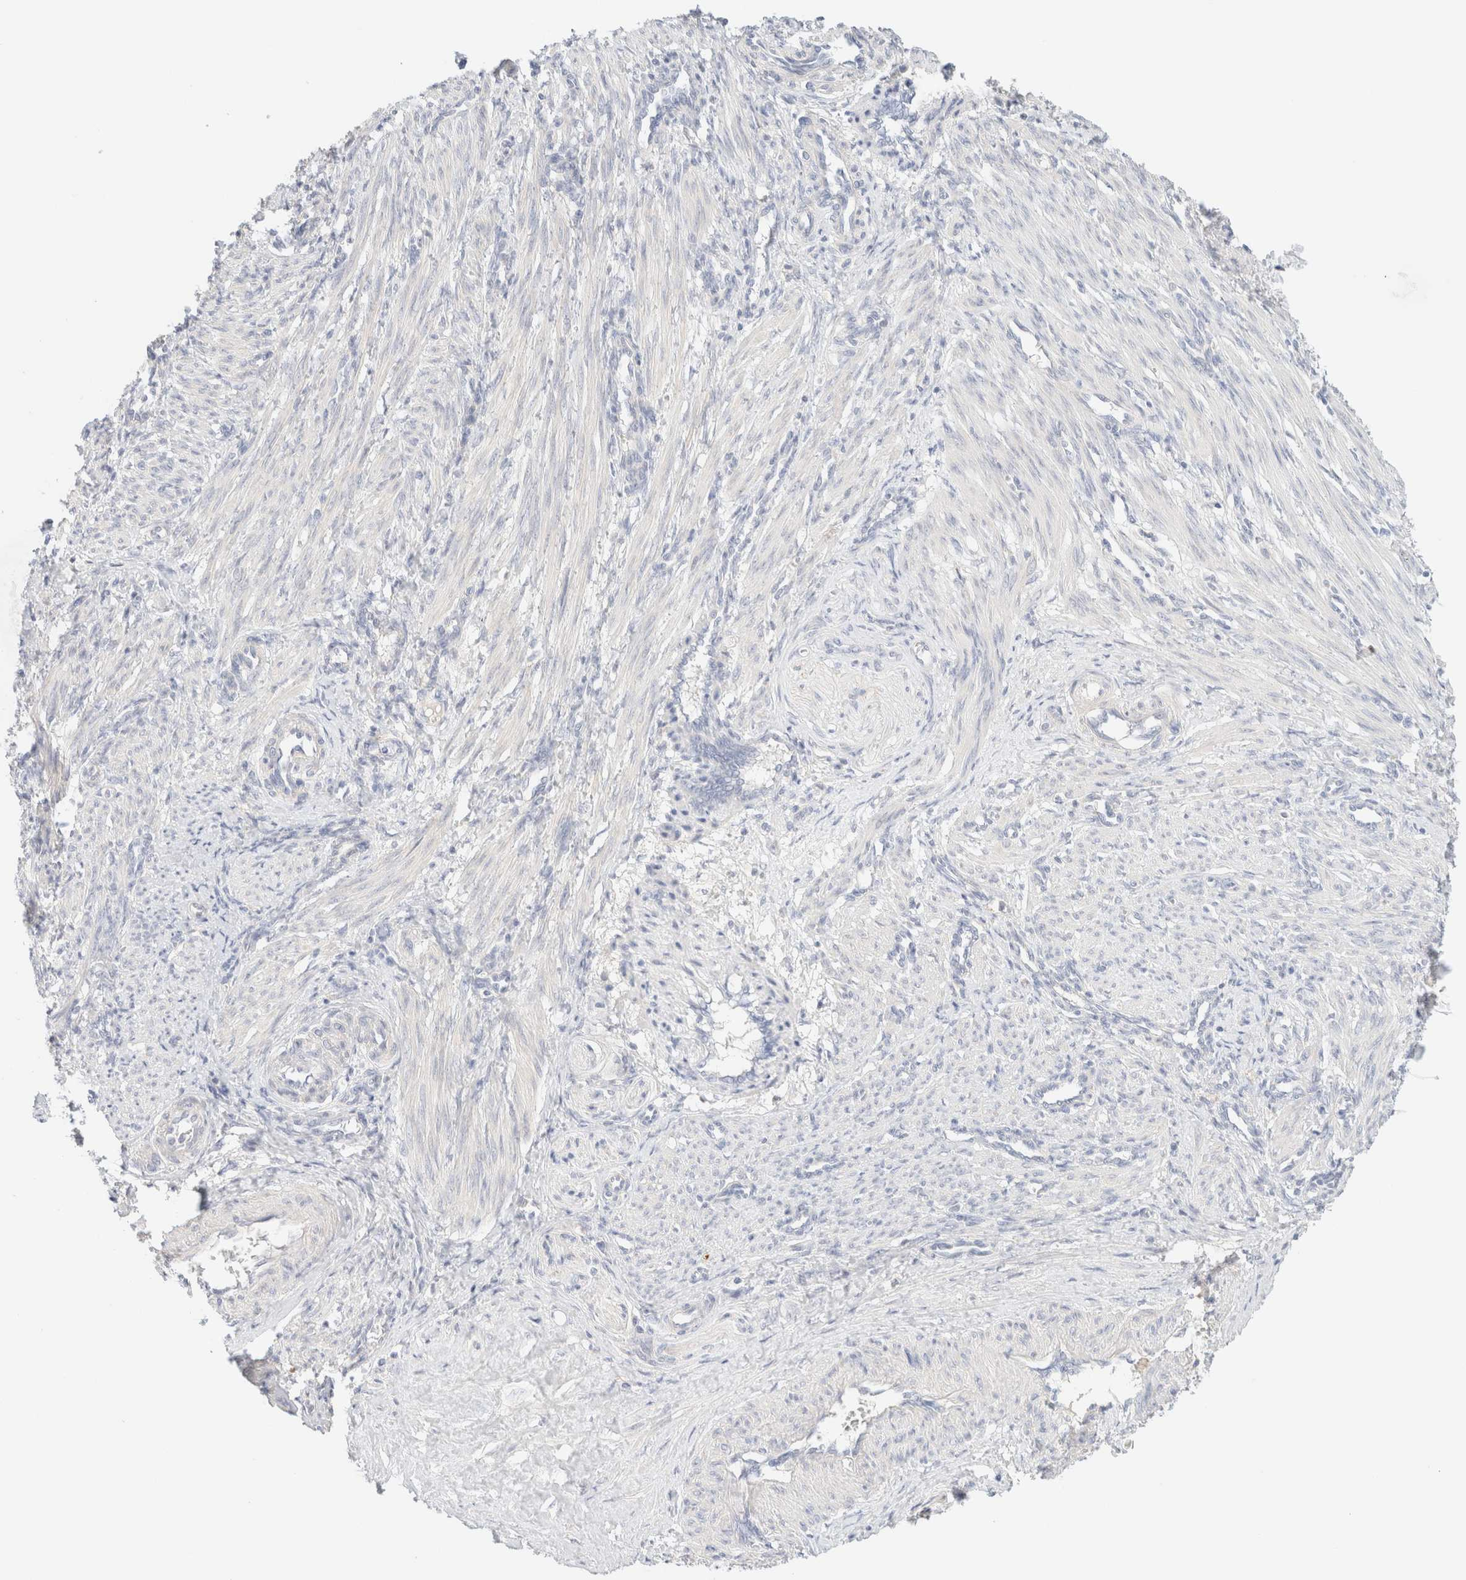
{"staining": {"intensity": "negative", "quantity": "none", "location": "none"}, "tissue": "smooth muscle", "cell_type": "Smooth muscle cells", "image_type": "normal", "snomed": [{"axis": "morphology", "description": "Normal tissue, NOS"}, {"axis": "topography", "description": "Endometrium"}], "caption": "Immunohistochemistry (IHC) histopathology image of benign smooth muscle: smooth muscle stained with DAB (3,3'-diaminobenzidine) demonstrates no significant protein staining in smooth muscle cells. The staining was performed using DAB (3,3'-diaminobenzidine) to visualize the protein expression in brown, while the nuclei were stained in blue with hematoxylin (Magnification: 20x).", "gene": "SARM1", "patient": {"sex": "female", "age": 33}}